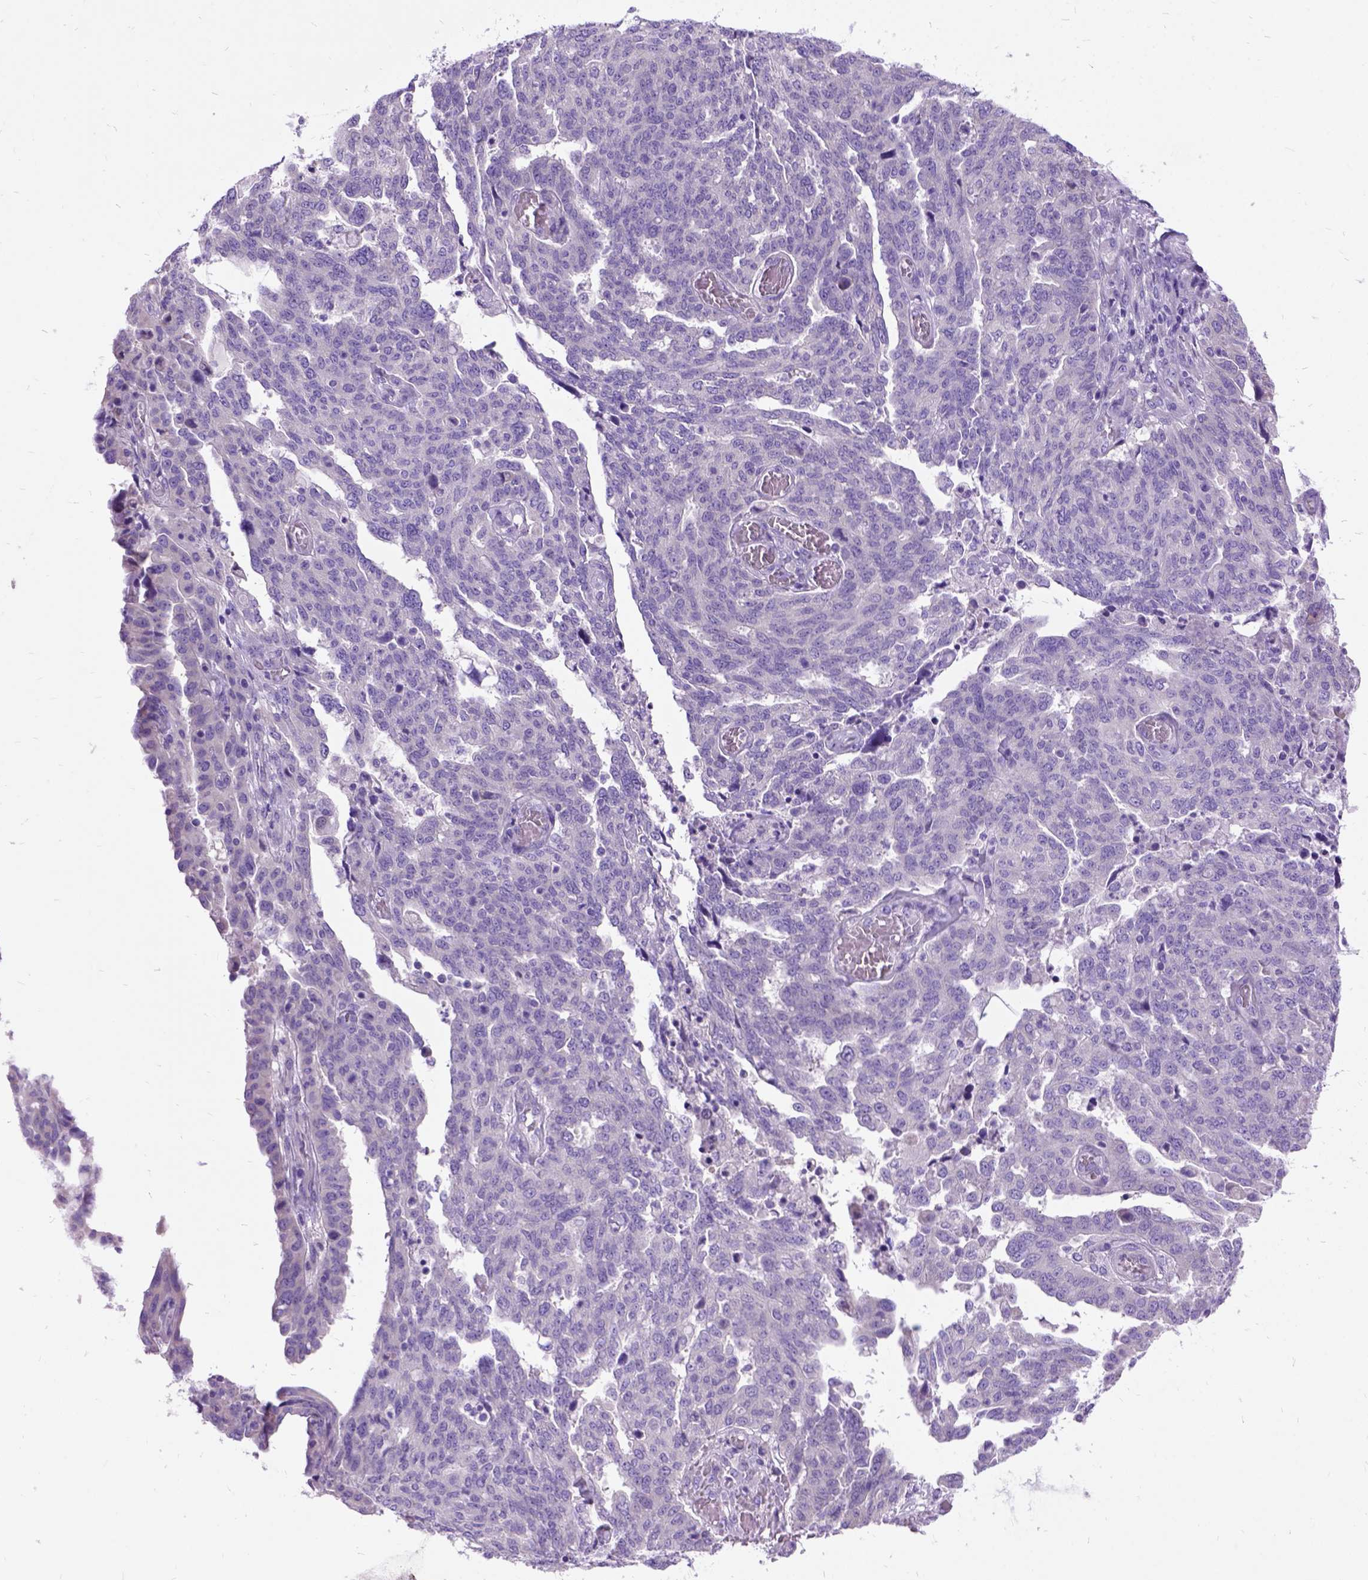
{"staining": {"intensity": "negative", "quantity": "none", "location": "none"}, "tissue": "ovarian cancer", "cell_type": "Tumor cells", "image_type": "cancer", "snomed": [{"axis": "morphology", "description": "Cystadenocarcinoma, serous, NOS"}, {"axis": "topography", "description": "Ovary"}], "caption": "Immunohistochemistry micrograph of ovarian serous cystadenocarcinoma stained for a protein (brown), which shows no expression in tumor cells.", "gene": "CFAP54", "patient": {"sex": "female", "age": 67}}